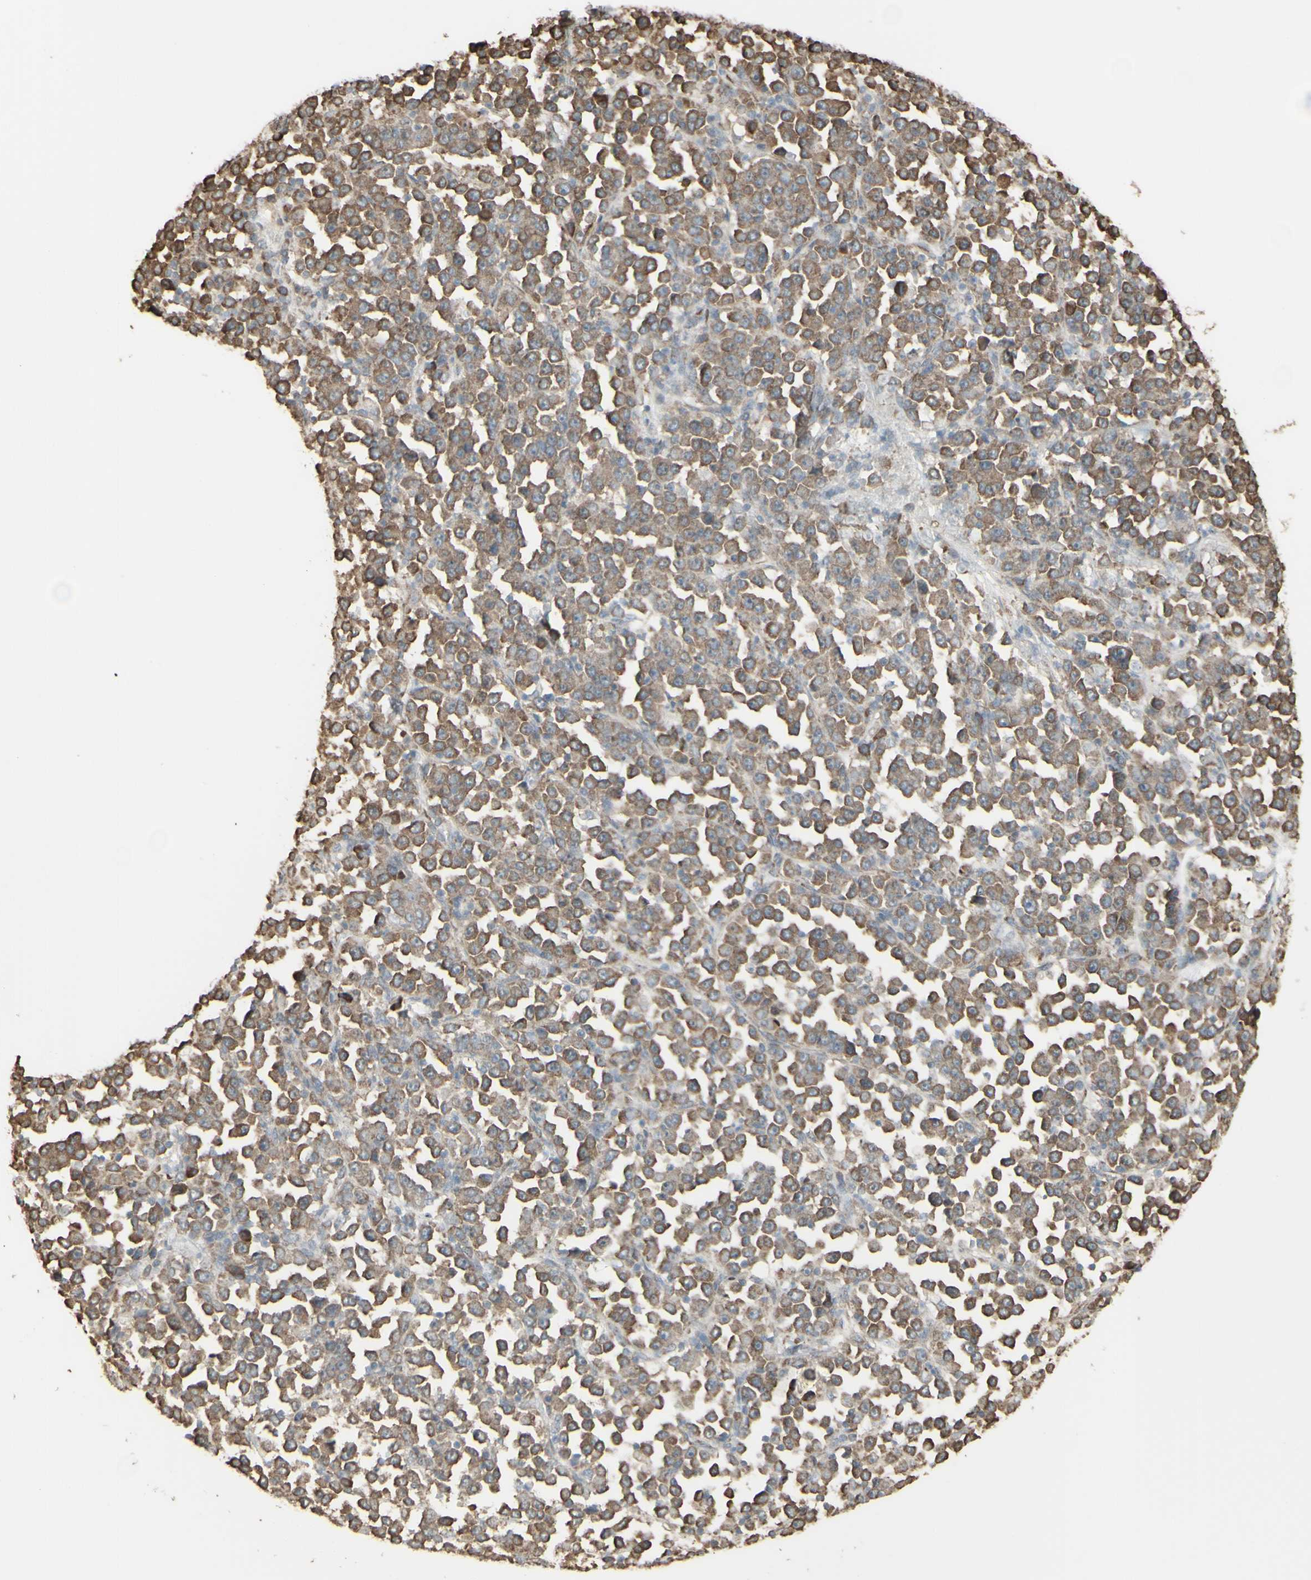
{"staining": {"intensity": "moderate", "quantity": ">75%", "location": "cytoplasmic/membranous"}, "tissue": "stomach cancer", "cell_type": "Tumor cells", "image_type": "cancer", "snomed": [{"axis": "morphology", "description": "Normal tissue, NOS"}, {"axis": "morphology", "description": "Adenocarcinoma, NOS"}, {"axis": "topography", "description": "Stomach, upper"}, {"axis": "topography", "description": "Stomach"}], "caption": "Immunohistochemistry (IHC) of human stomach cancer exhibits medium levels of moderate cytoplasmic/membranous positivity in approximately >75% of tumor cells.", "gene": "EEF1B2", "patient": {"sex": "male", "age": 59}}